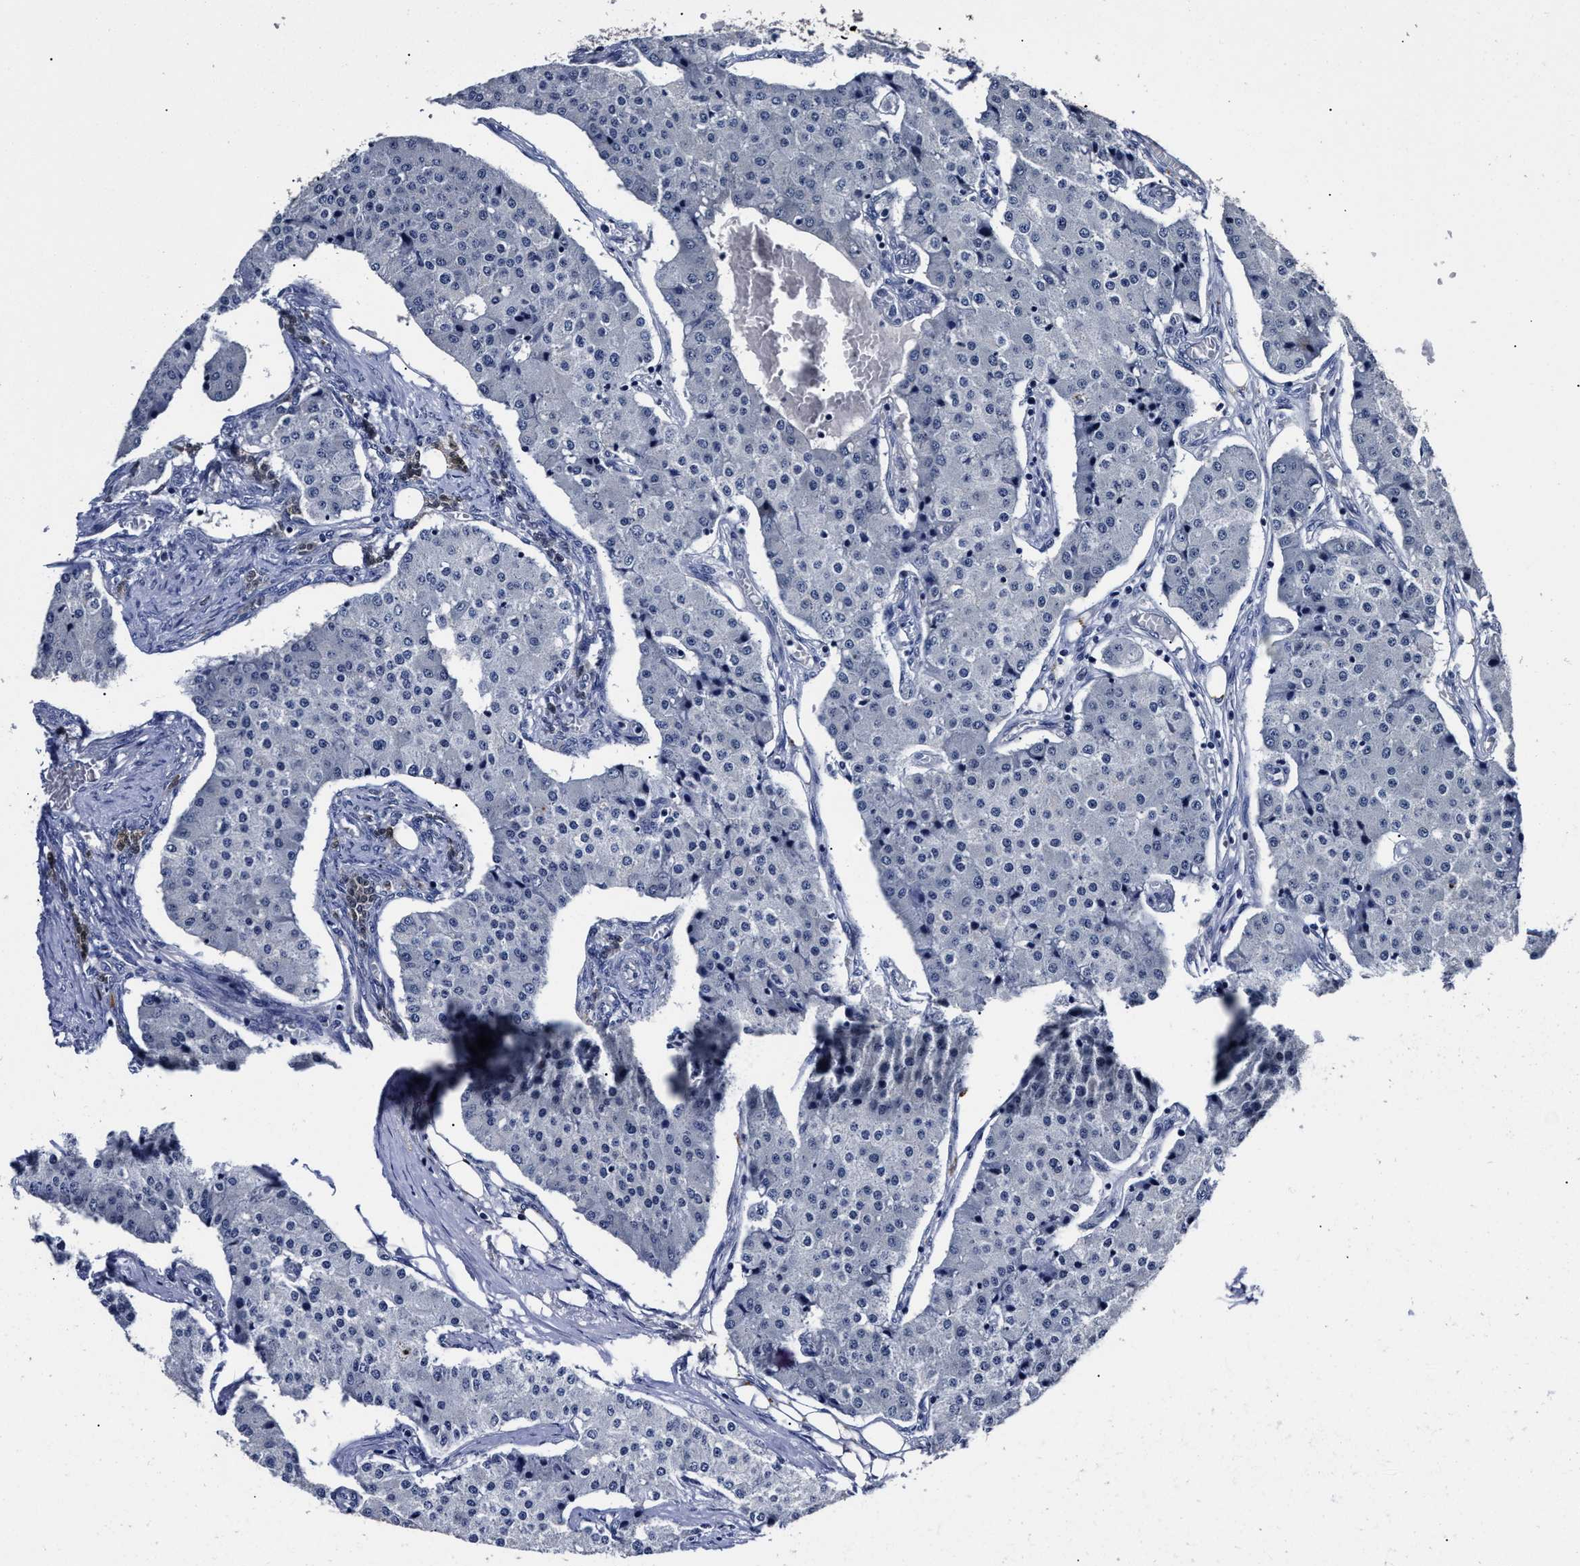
{"staining": {"intensity": "negative", "quantity": "none", "location": "none"}, "tissue": "carcinoid", "cell_type": "Tumor cells", "image_type": "cancer", "snomed": [{"axis": "morphology", "description": "Carcinoid, malignant, NOS"}, {"axis": "topography", "description": "Colon"}], "caption": "This is an immunohistochemistry image of carcinoid. There is no staining in tumor cells.", "gene": "OLFML2A", "patient": {"sex": "female", "age": 52}}